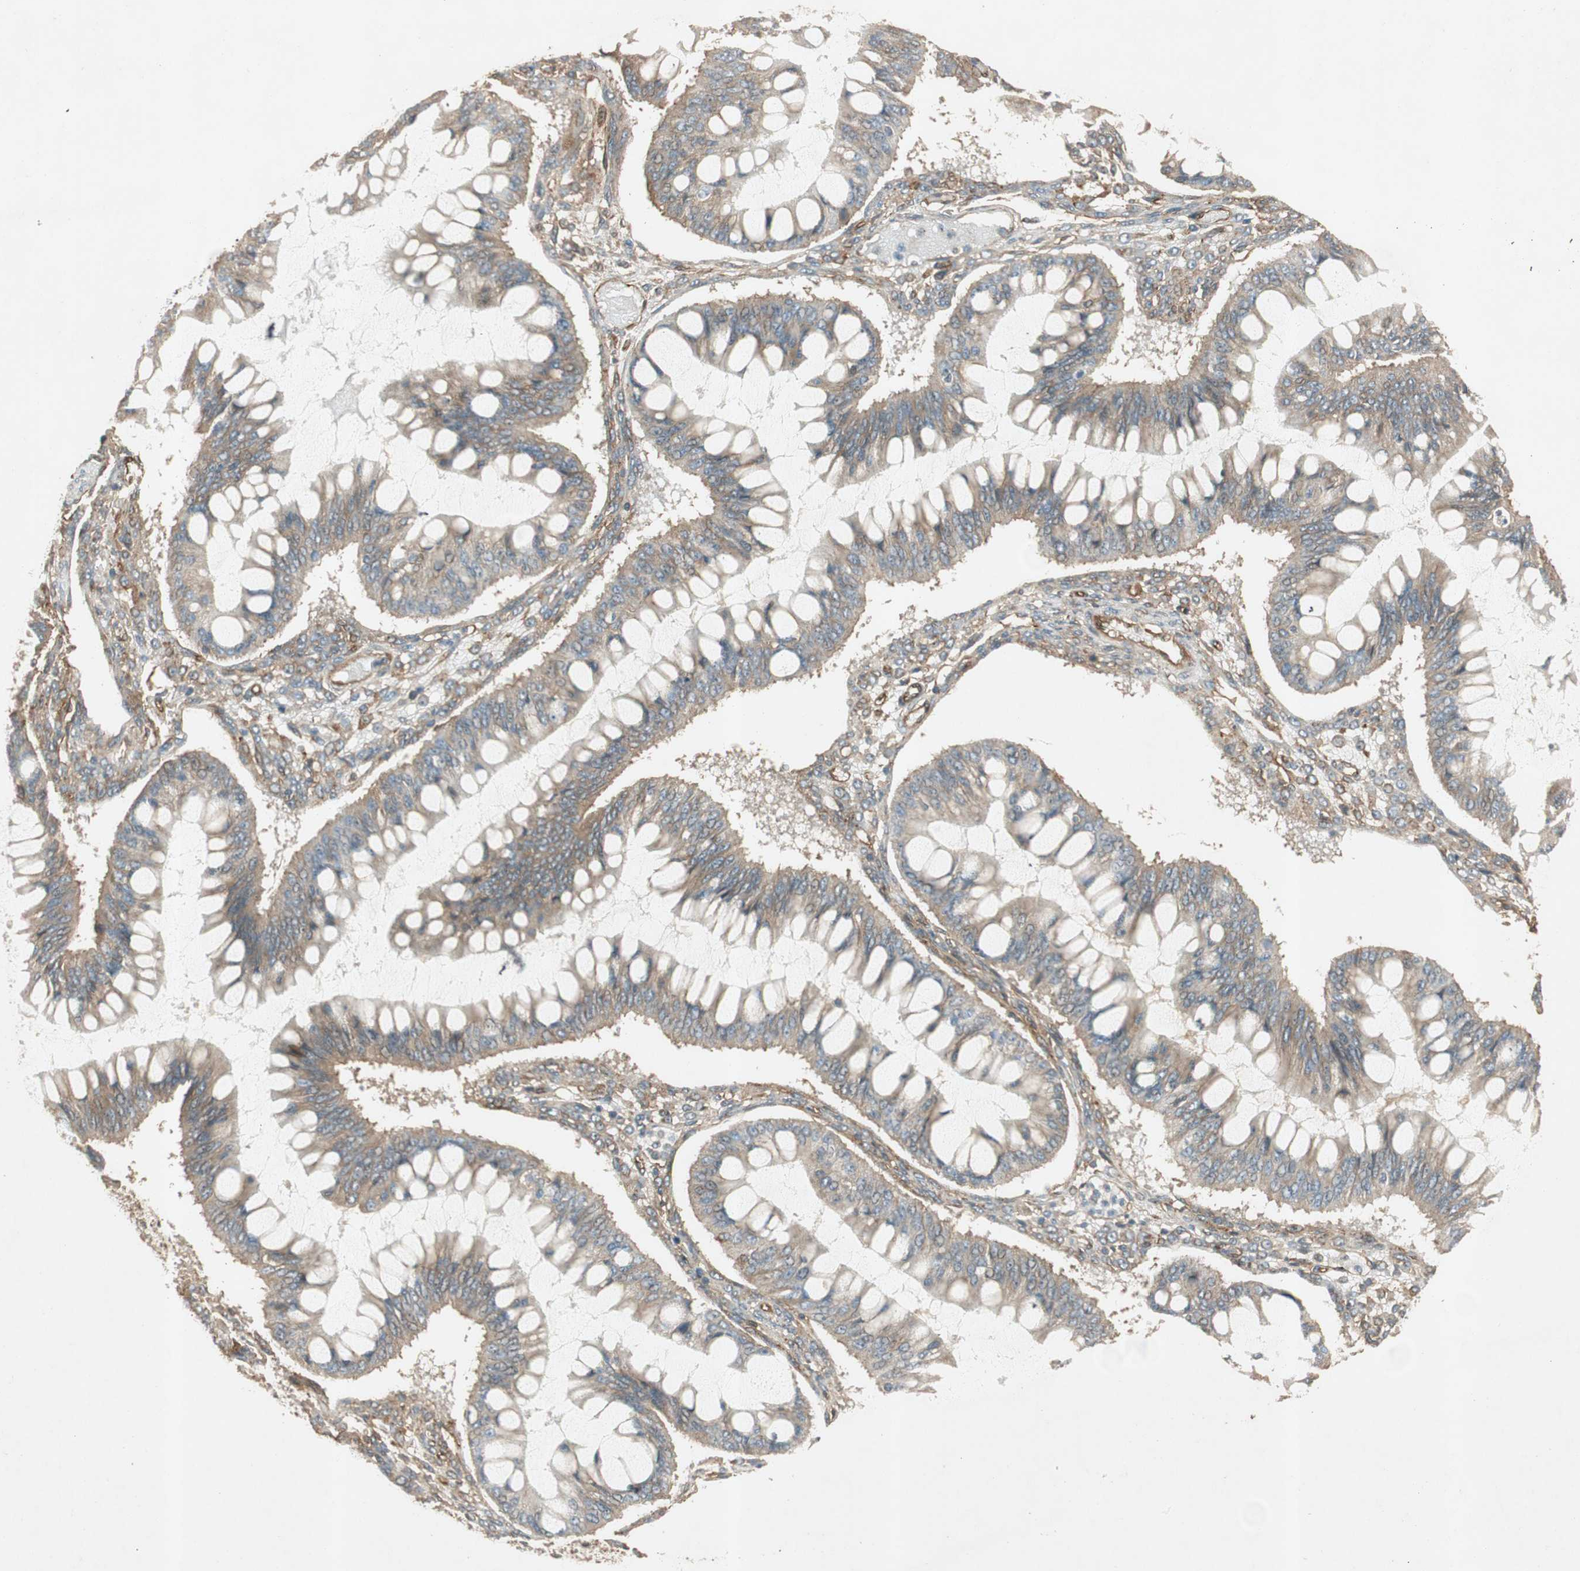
{"staining": {"intensity": "moderate", "quantity": ">75%", "location": "cytoplasmic/membranous"}, "tissue": "ovarian cancer", "cell_type": "Tumor cells", "image_type": "cancer", "snomed": [{"axis": "morphology", "description": "Cystadenocarcinoma, mucinous, NOS"}, {"axis": "topography", "description": "Ovary"}], "caption": "Brown immunohistochemical staining in mucinous cystadenocarcinoma (ovarian) shows moderate cytoplasmic/membranous positivity in approximately >75% of tumor cells.", "gene": "BTN3A3", "patient": {"sex": "female", "age": 73}}